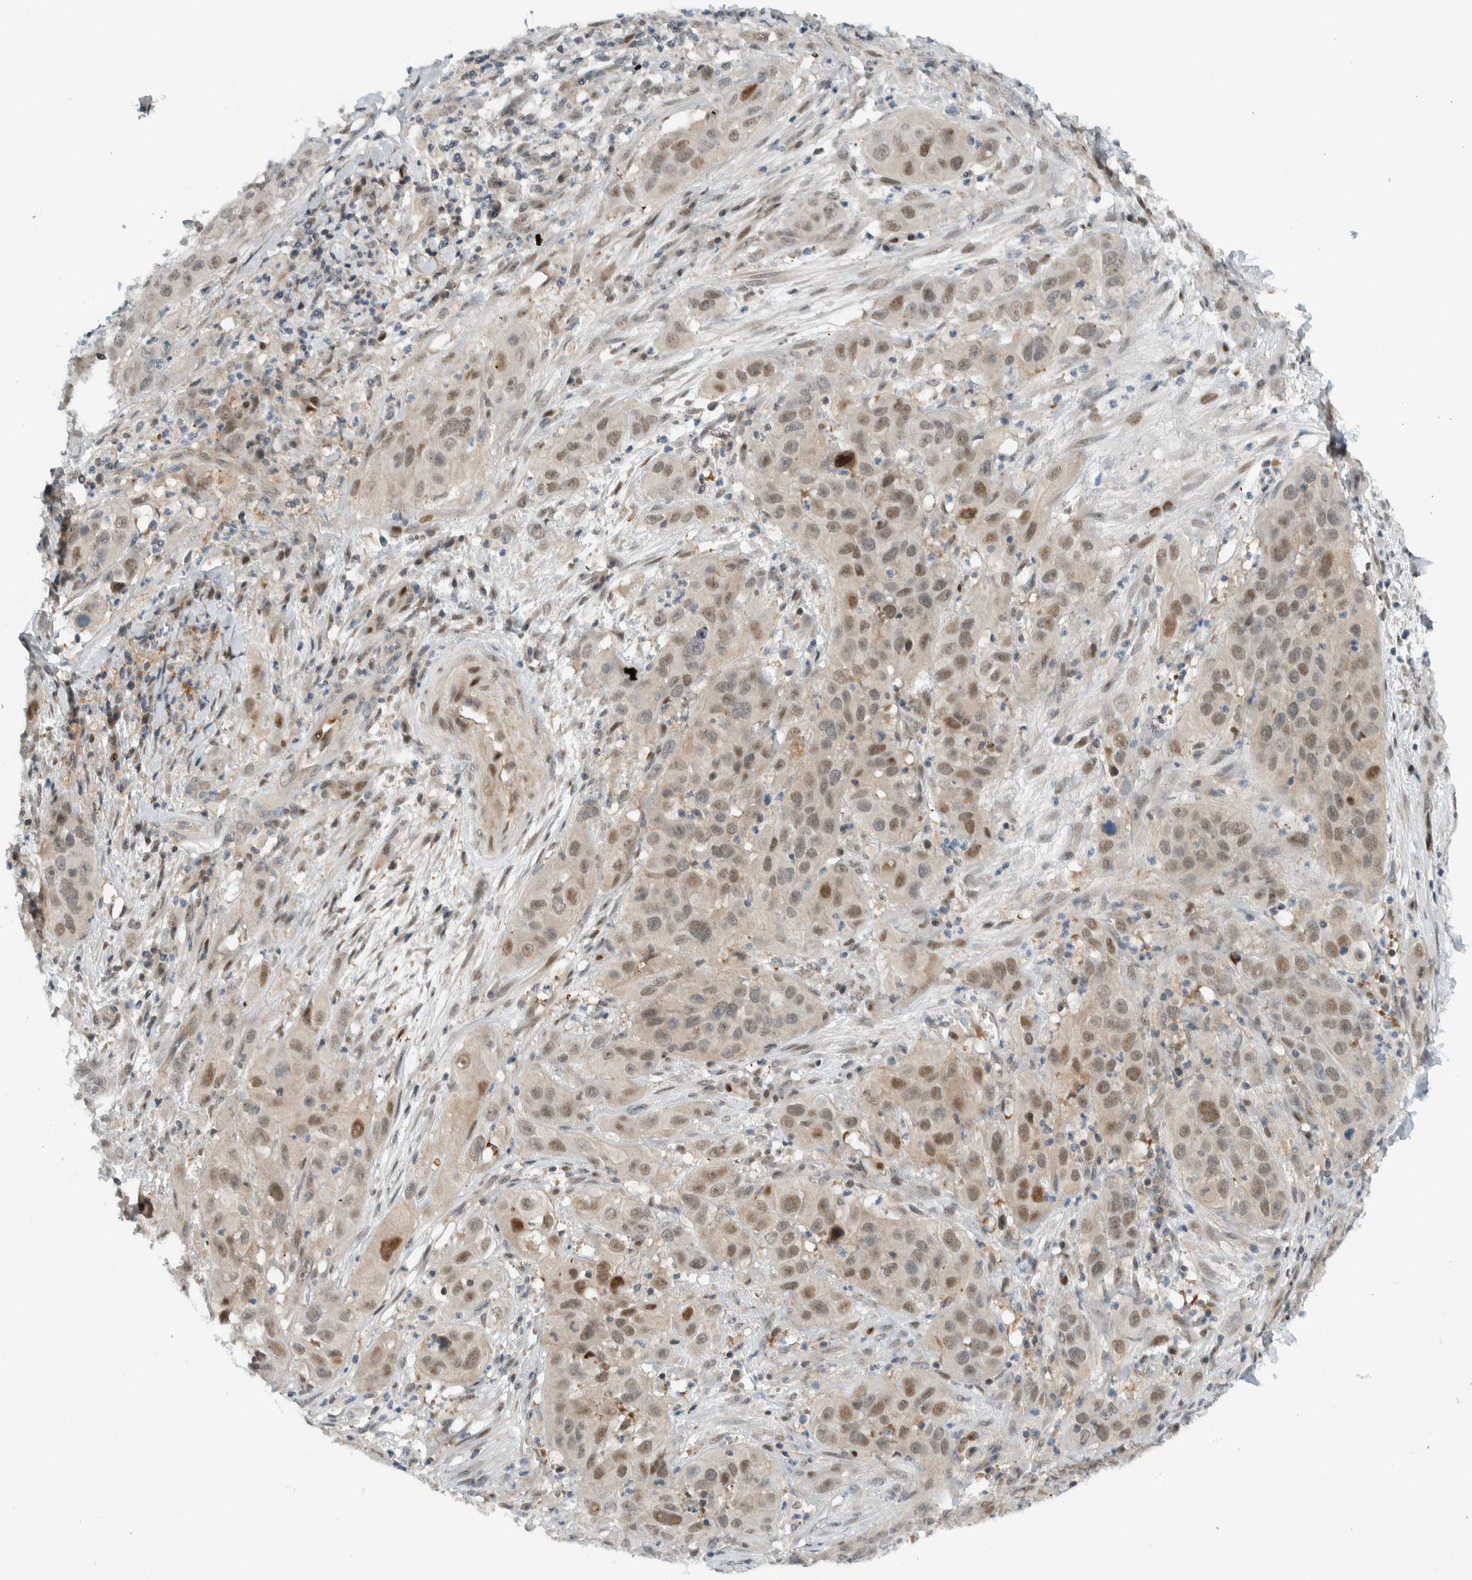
{"staining": {"intensity": "moderate", "quantity": "25%-75%", "location": "nuclear"}, "tissue": "cervical cancer", "cell_type": "Tumor cells", "image_type": "cancer", "snomed": [{"axis": "morphology", "description": "Squamous cell carcinoma, NOS"}, {"axis": "topography", "description": "Cervix"}], "caption": "Cervical squamous cell carcinoma was stained to show a protein in brown. There is medium levels of moderate nuclear positivity in approximately 25%-75% of tumor cells.", "gene": "NCR3LG1", "patient": {"sex": "female", "age": 32}}